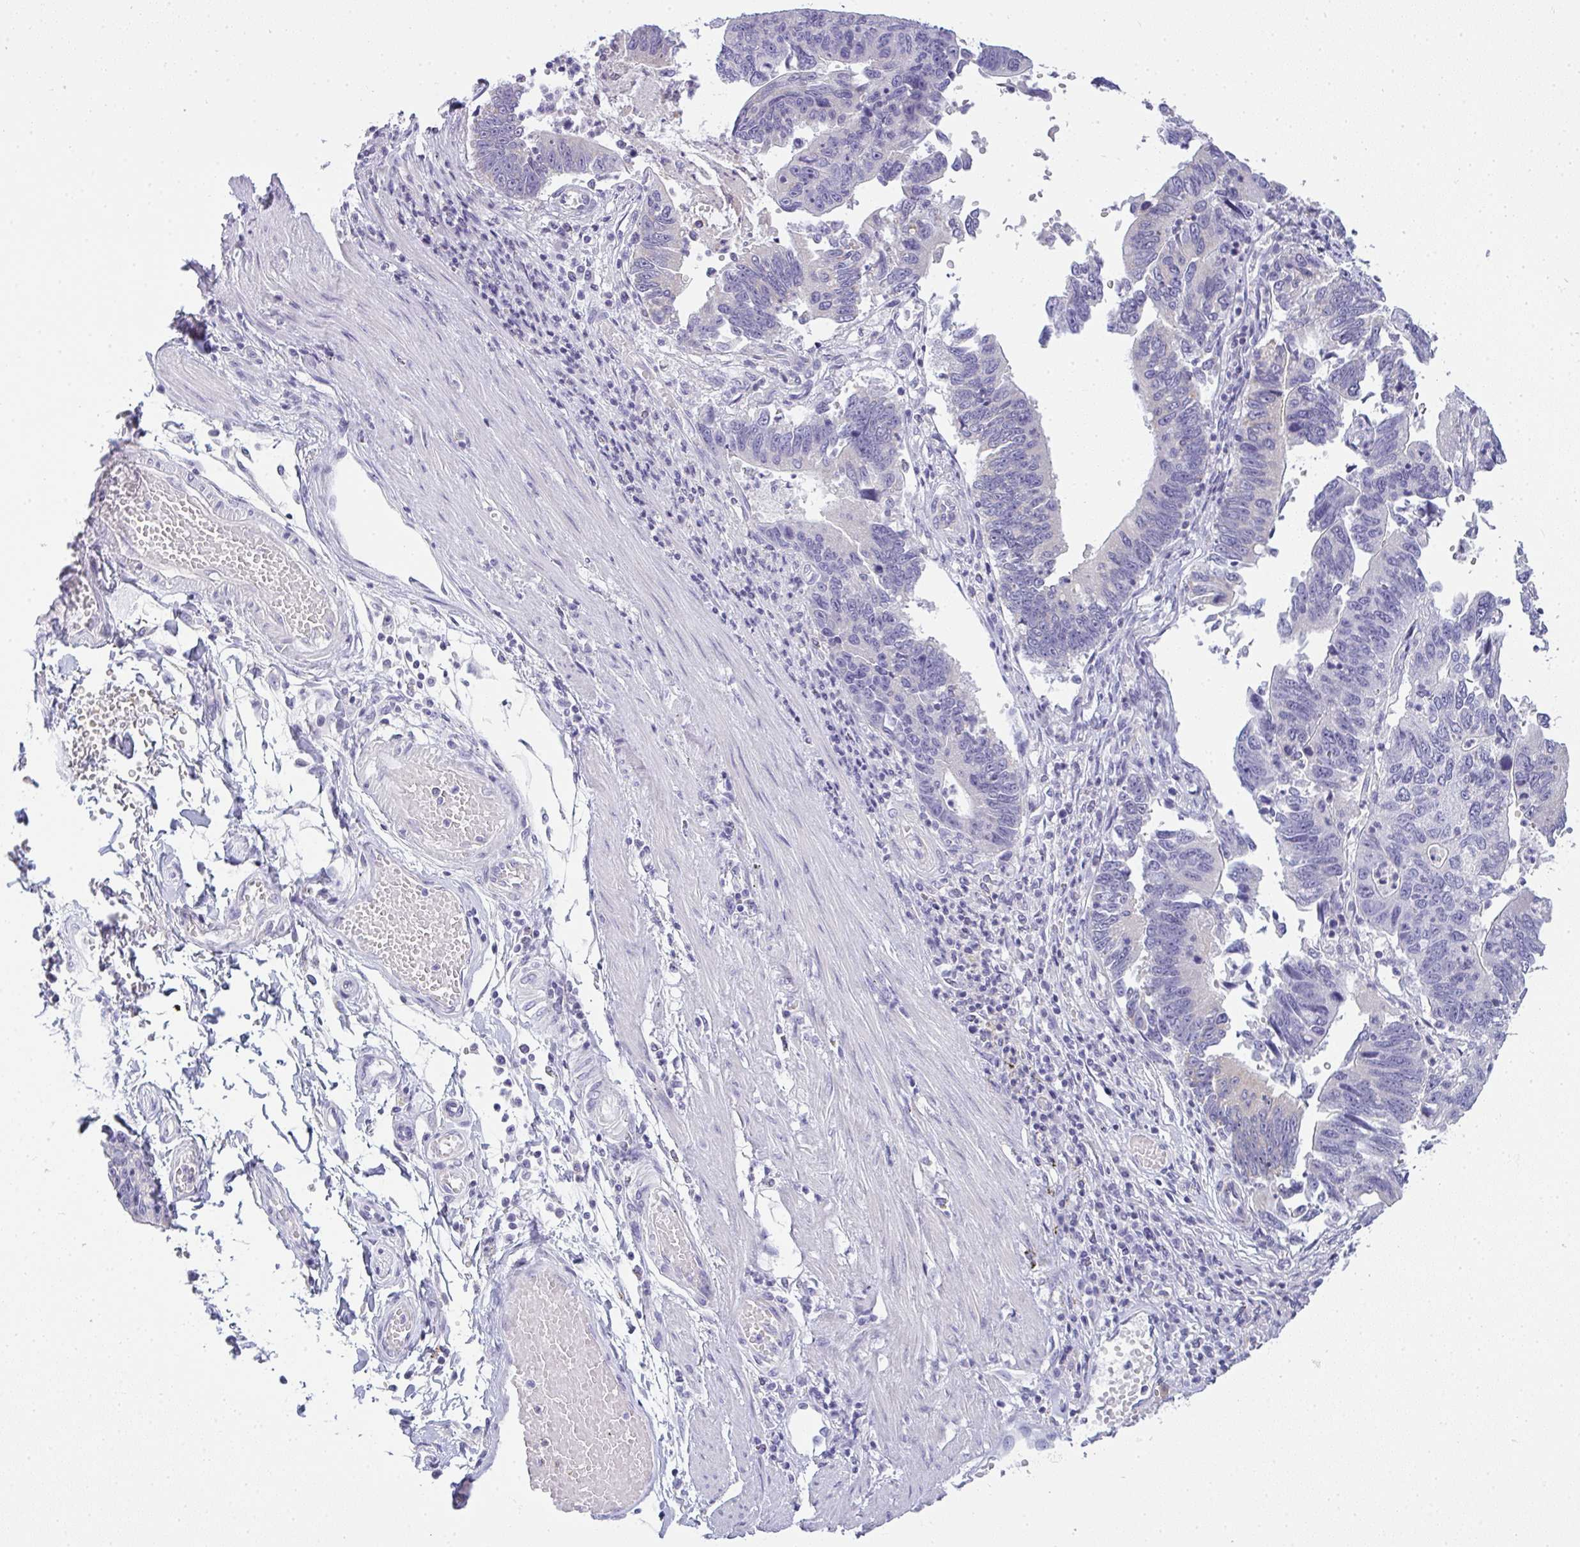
{"staining": {"intensity": "negative", "quantity": "none", "location": "none"}, "tissue": "stomach cancer", "cell_type": "Tumor cells", "image_type": "cancer", "snomed": [{"axis": "morphology", "description": "Adenocarcinoma, NOS"}, {"axis": "topography", "description": "Stomach"}], "caption": "Image shows no protein positivity in tumor cells of adenocarcinoma (stomach) tissue.", "gene": "GSDMB", "patient": {"sex": "male", "age": 59}}